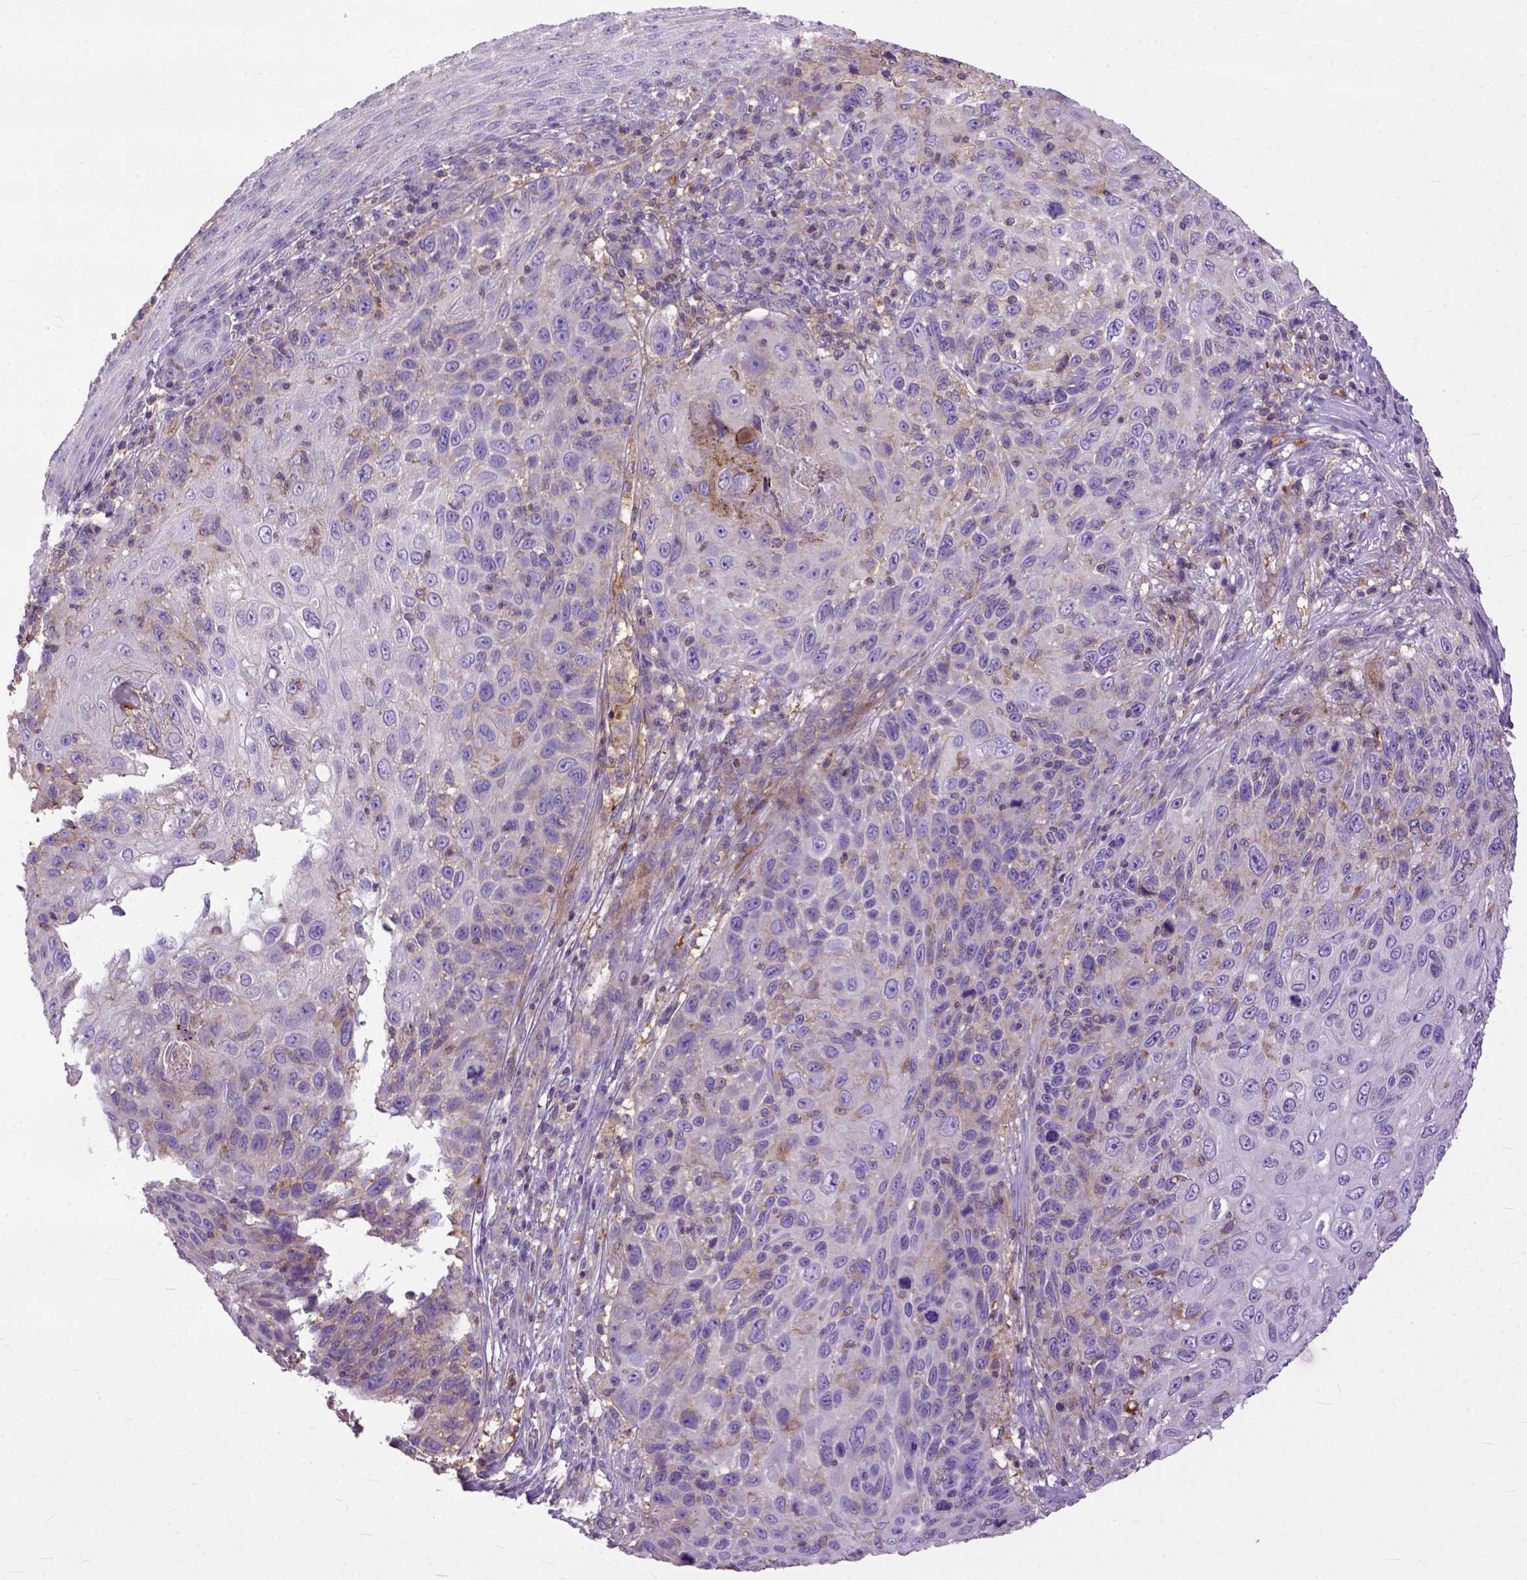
{"staining": {"intensity": "weak", "quantity": "<25%", "location": "cytoplasmic/membranous"}, "tissue": "skin cancer", "cell_type": "Tumor cells", "image_type": "cancer", "snomed": [{"axis": "morphology", "description": "Squamous cell carcinoma, NOS"}, {"axis": "topography", "description": "Skin"}], "caption": "IHC photomicrograph of skin cancer (squamous cell carcinoma) stained for a protein (brown), which exhibits no positivity in tumor cells. (Brightfield microscopy of DAB (3,3'-diaminobenzidine) IHC at high magnification).", "gene": "NAMPT", "patient": {"sex": "male", "age": 92}}